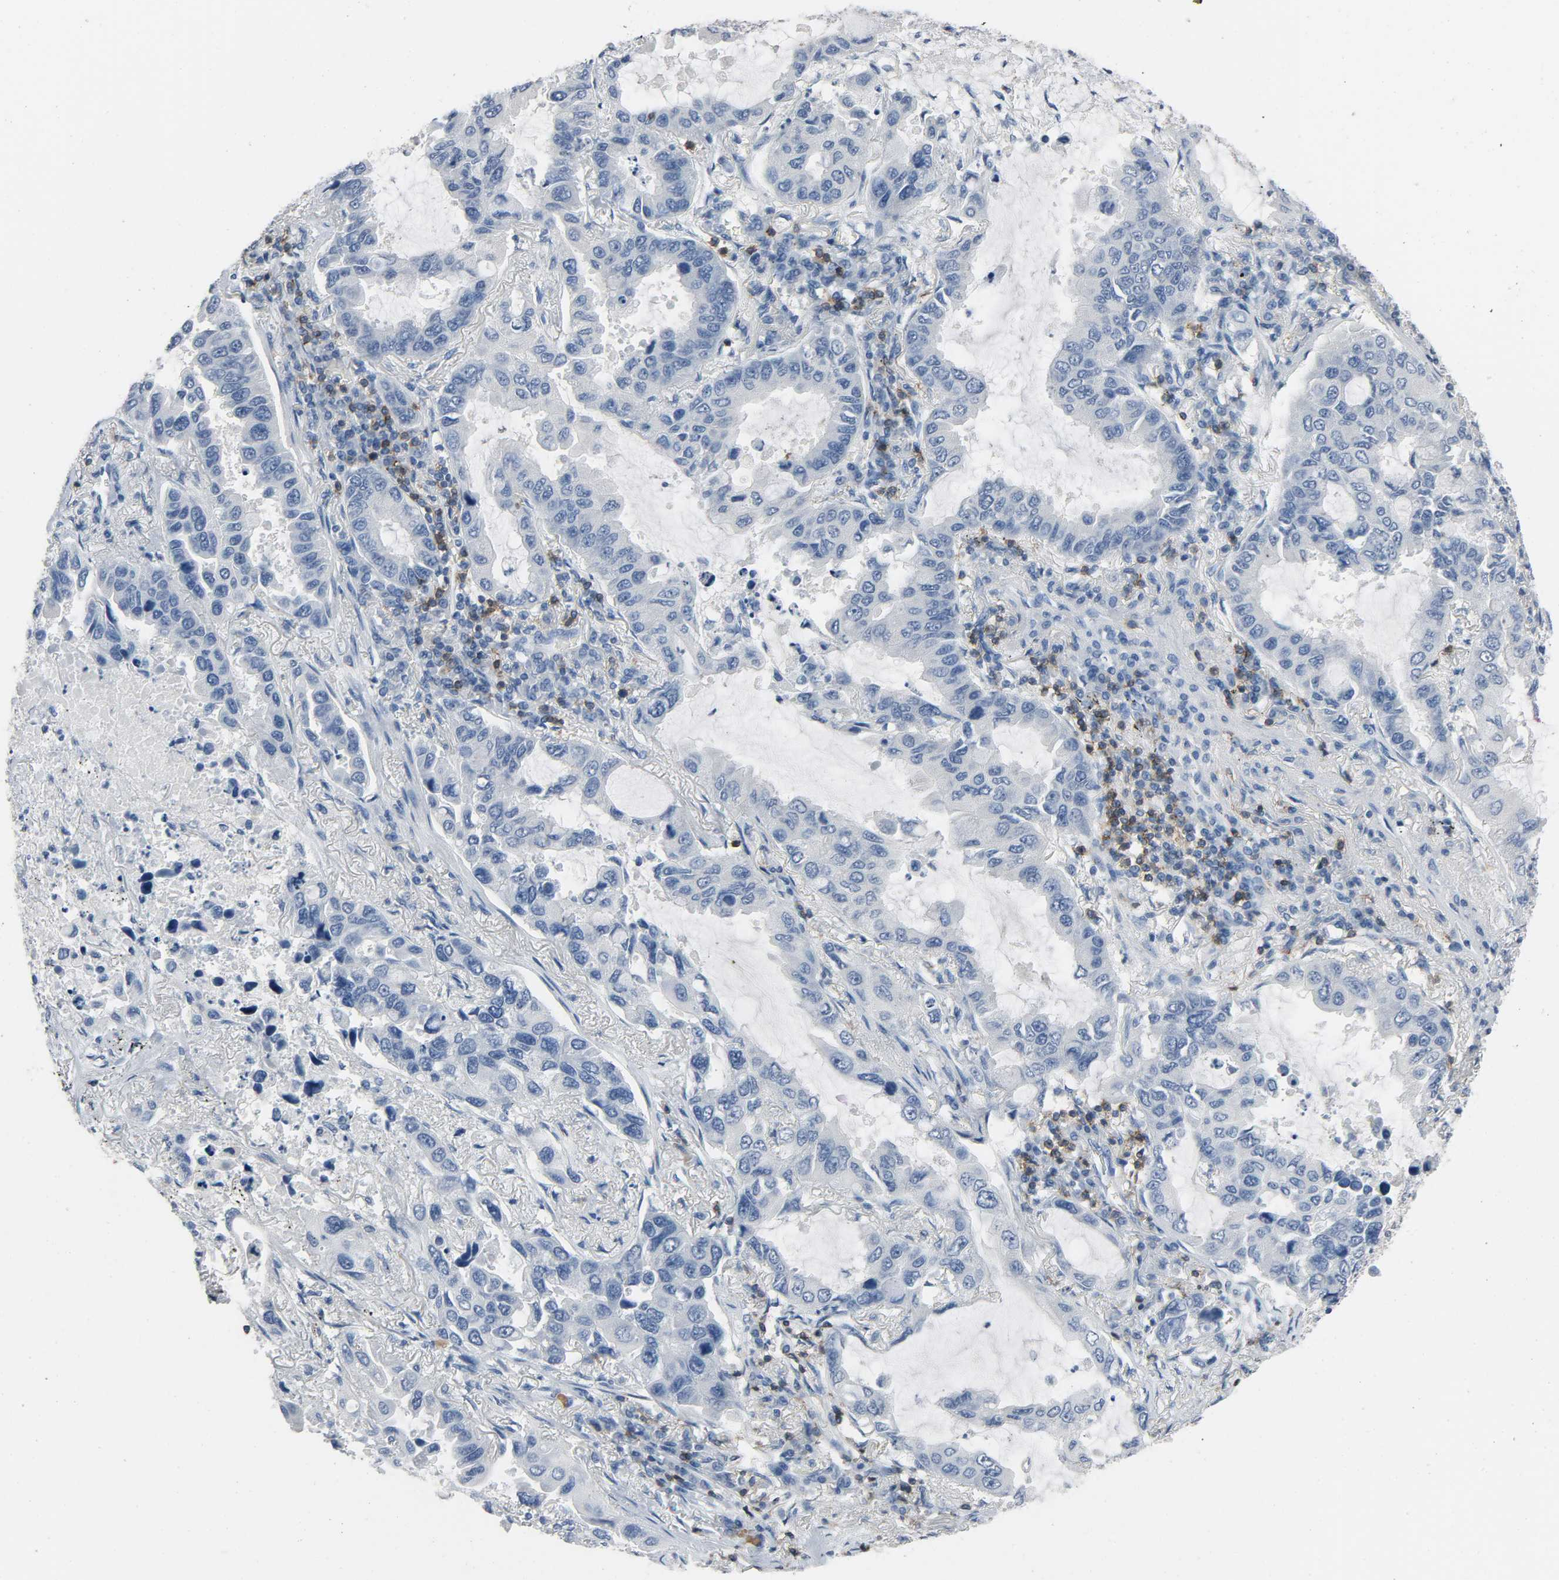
{"staining": {"intensity": "negative", "quantity": "none", "location": "none"}, "tissue": "lung cancer", "cell_type": "Tumor cells", "image_type": "cancer", "snomed": [{"axis": "morphology", "description": "Adenocarcinoma, NOS"}, {"axis": "topography", "description": "Lung"}], "caption": "Histopathology image shows no protein expression in tumor cells of lung adenocarcinoma tissue.", "gene": "LCK", "patient": {"sex": "male", "age": 64}}